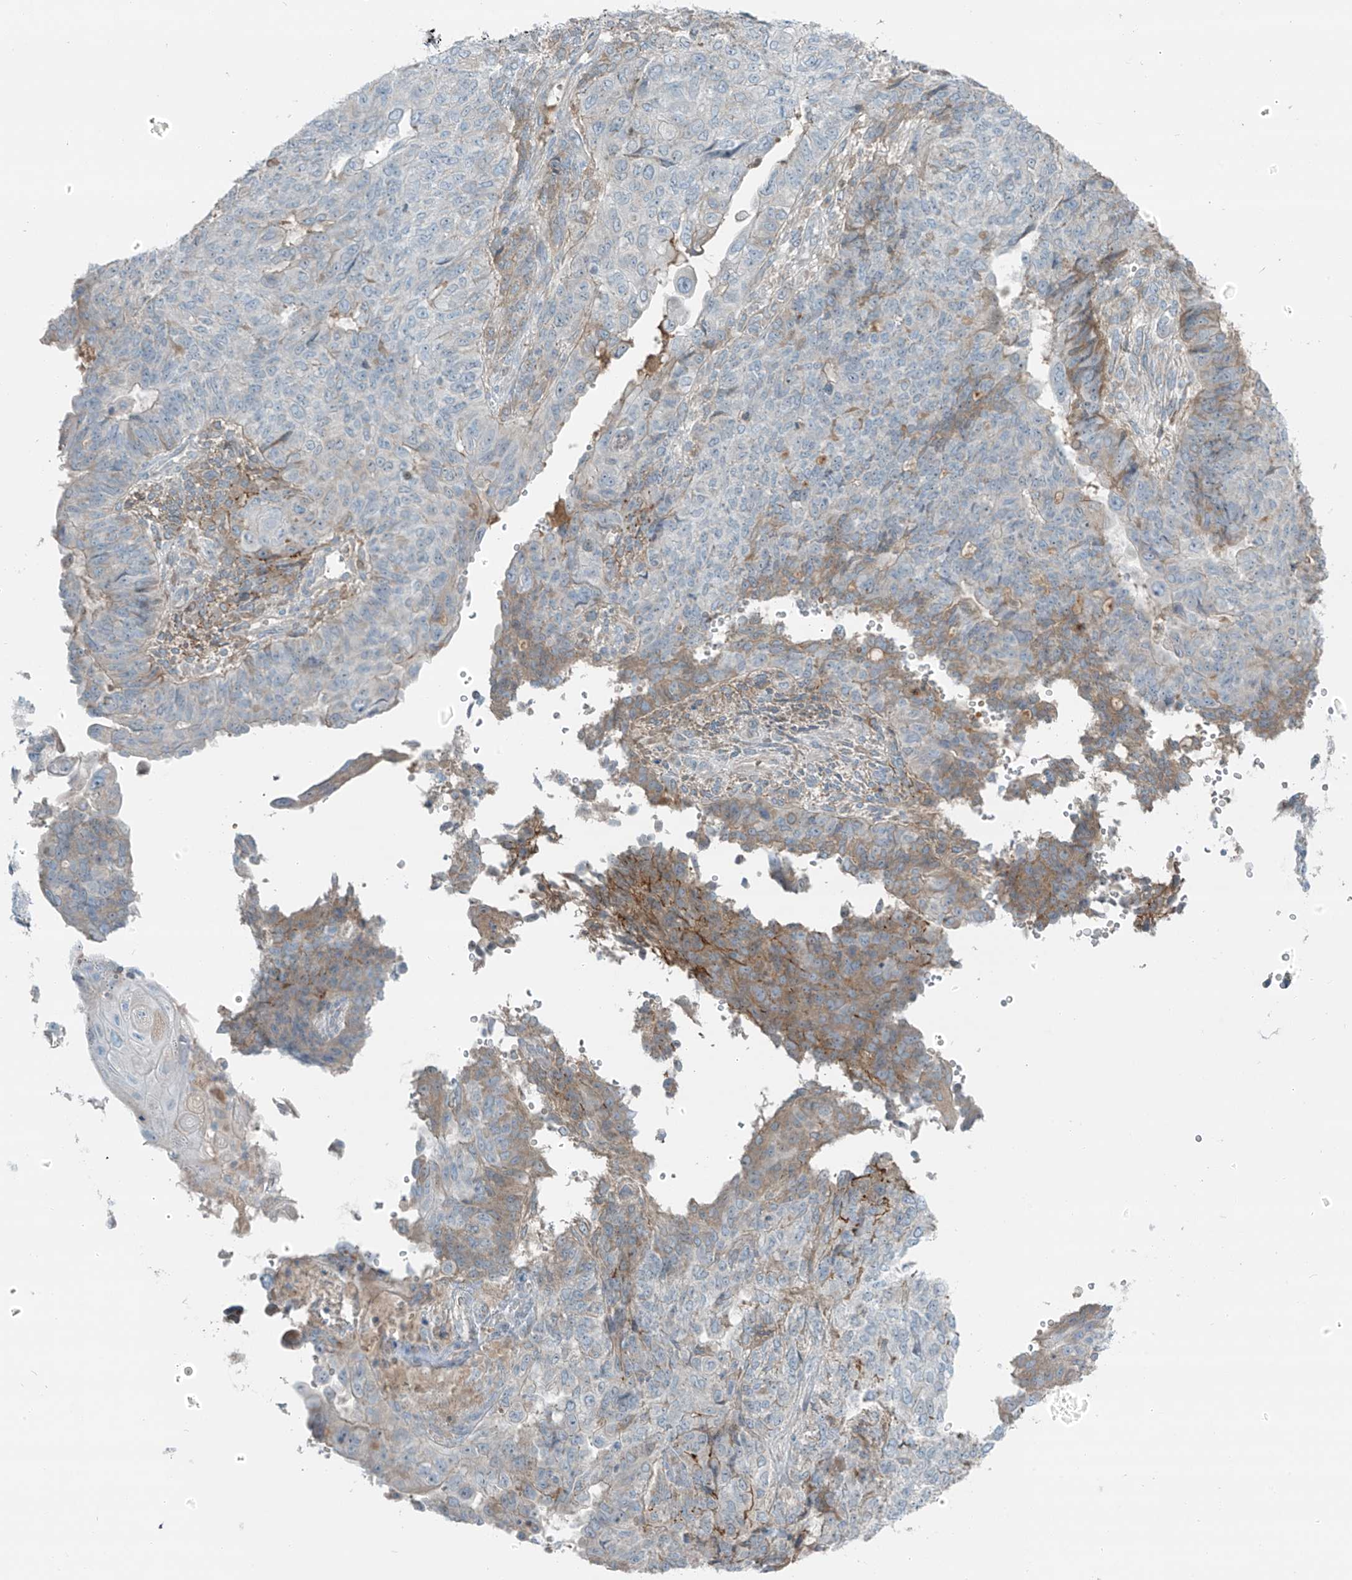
{"staining": {"intensity": "weak", "quantity": "<25%", "location": "cytoplasmic/membranous"}, "tissue": "endometrial cancer", "cell_type": "Tumor cells", "image_type": "cancer", "snomed": [{"axis": "morphology", "description": "Adenocarcinoma, NOS"}, {"axis": "topography", "description": "Endometrium"}], "caption": "Adenocarcinoma (endometrial) was stained to show a protein in brown. There is no significant positivity in tumor cells. (Immunohistochemistry, brightfield microscopy, high magnification).", "gene": "FAM131C", "patient": {"sex": "female", "age": 32}}